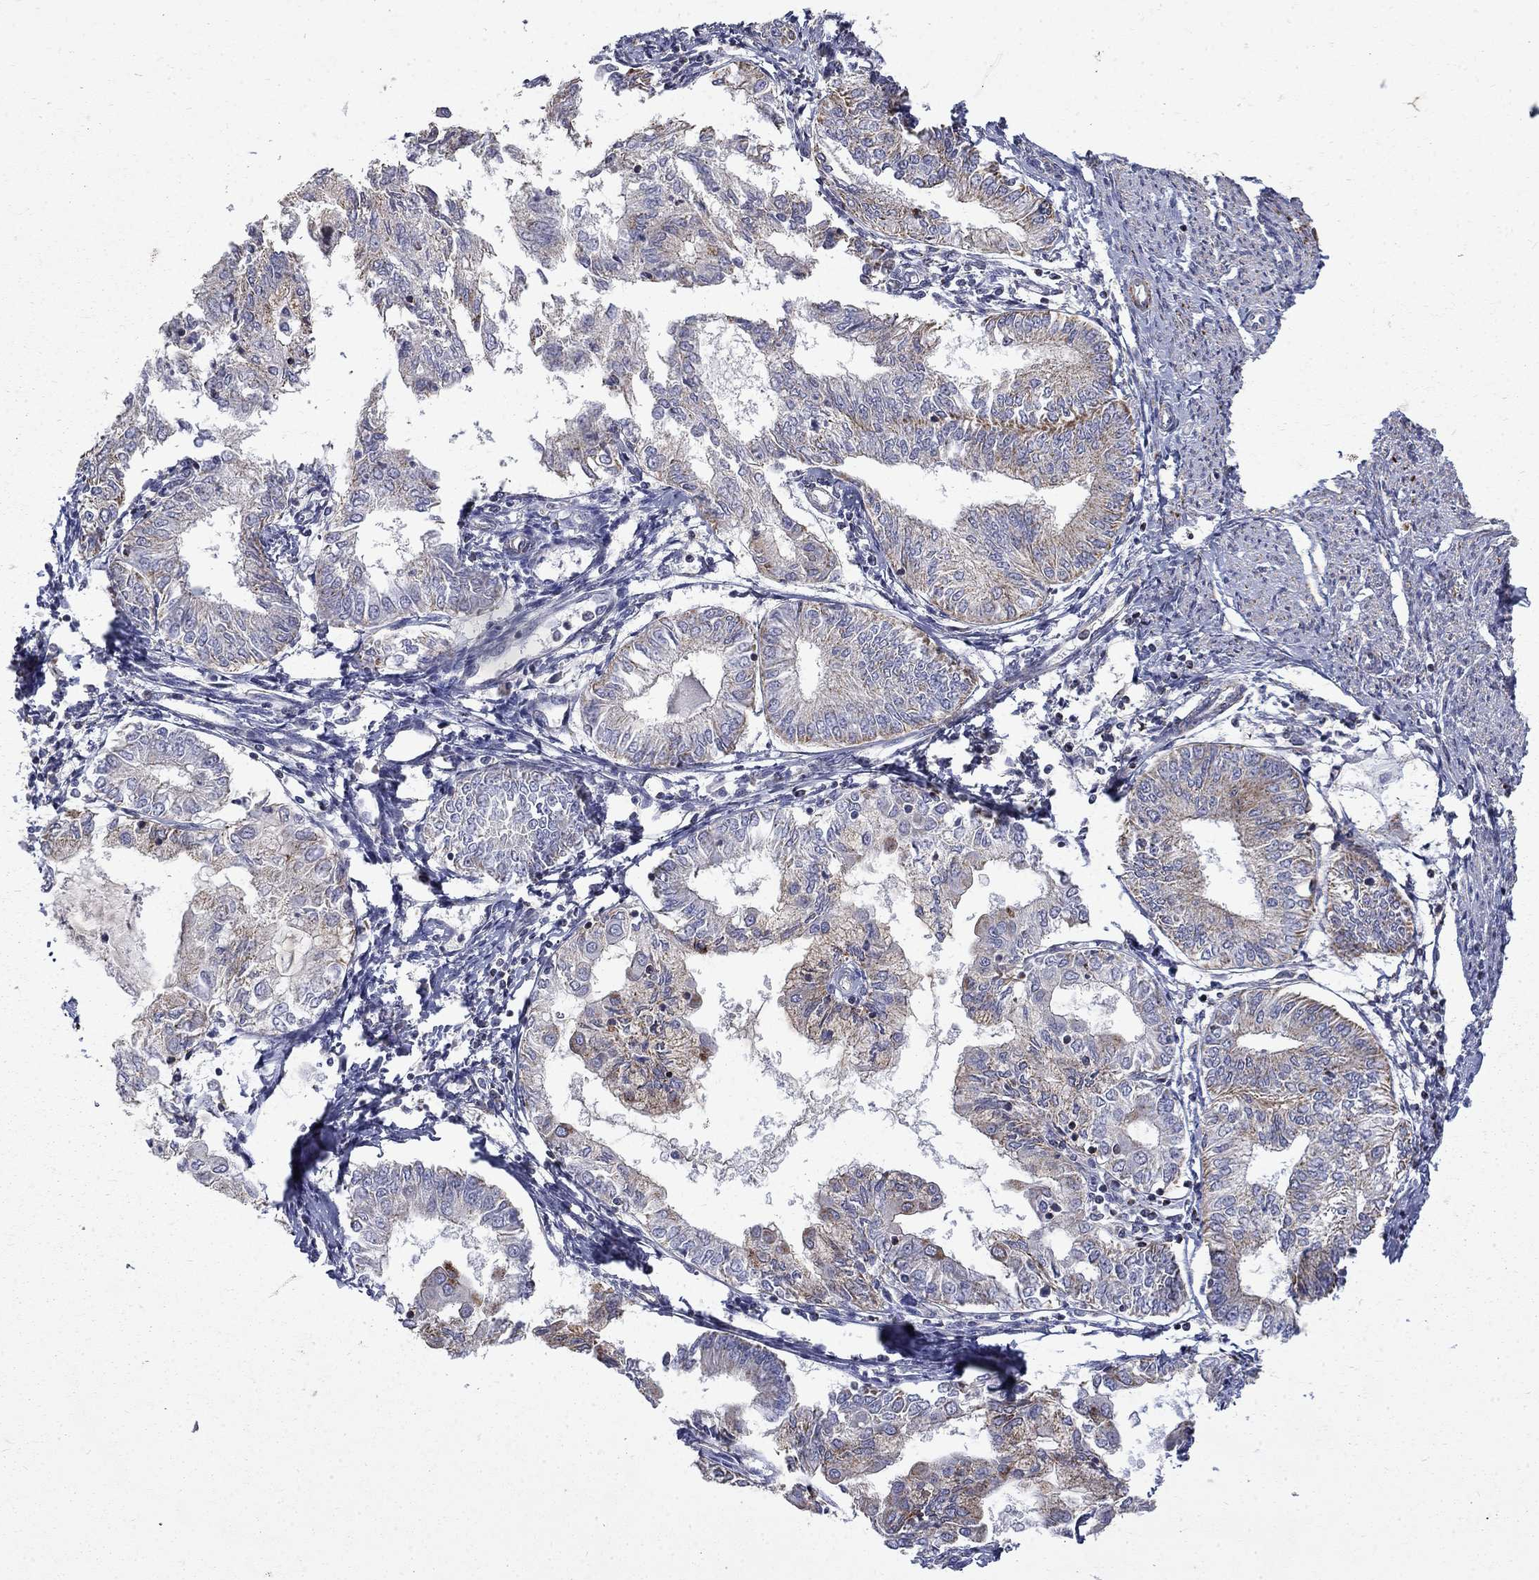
{"staining": {"intensity": "negative", "quantity": "none", "location": "none"}, "tissue": "endometrial cancer", "cell_type": "Tumor cells", "image_type": "cancer", "snomed": [{"axis": "morphology", "description": "Adenocarcinoma, NOS"}, {"axis": "topography", "description": "Endometrium"}], "caption": "Endometrial cancer (adenocarcinoma) was stained to show a protein in brown. There is no significant expression in tumor cells. Brightfield microscopy of IHC stained with DAB (brown) and hematoxylin (blue), captured at high magnification.", "gene": "PCBP3", "patient": {"sex": "female", "age": 68}}